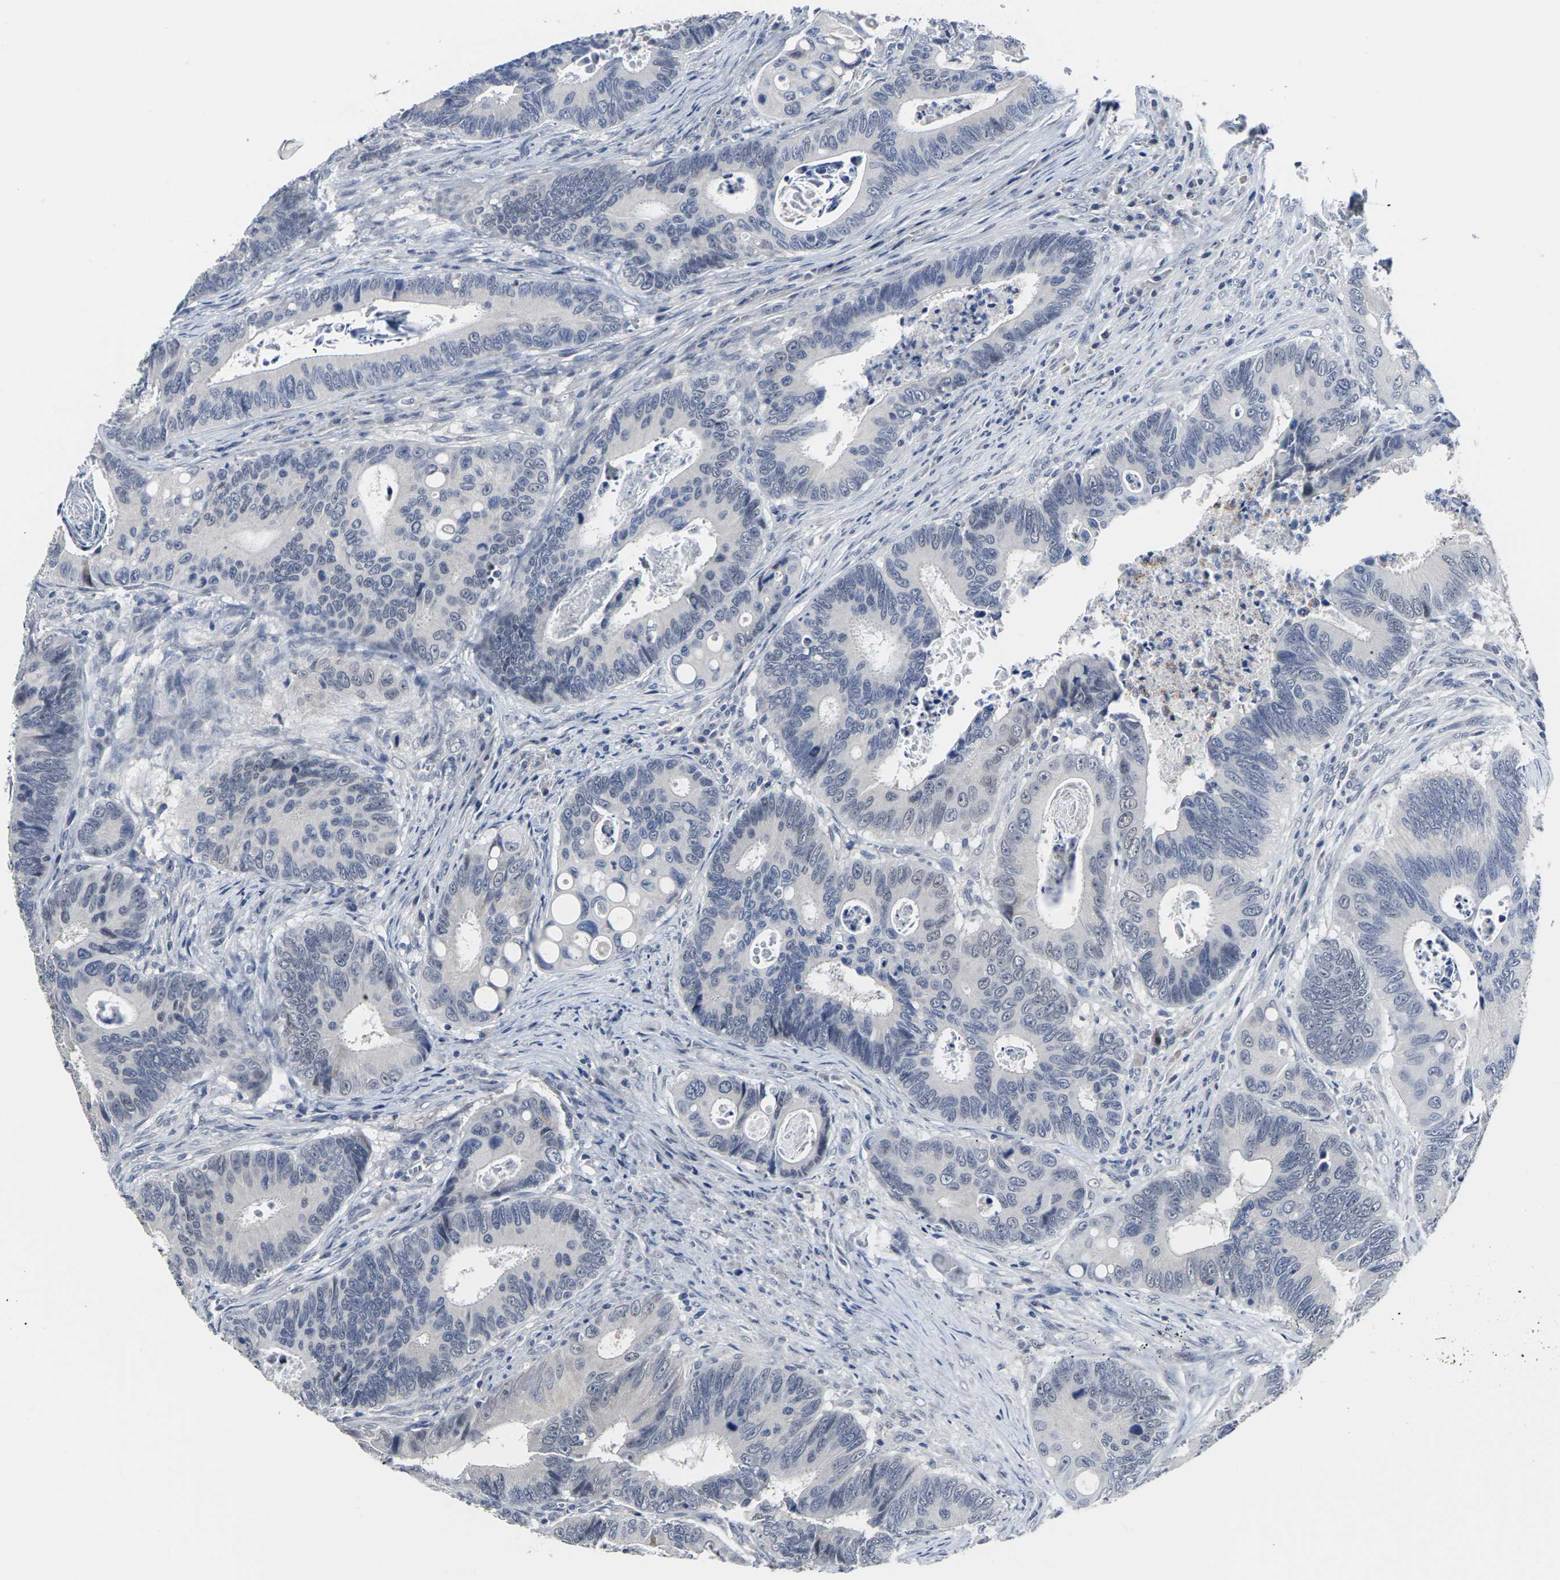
{"staining": {"intensity": "negative", "quantity": "none", "location": "none"}, "tissue": "colorectal cancer", "cell_type": "Tumor cells", "image_type": "cancer", "snomed": [{"axis": "morphology", "description": "Inflammation, NOS"}, {"axis": "morphology", "description": "Adenocarcinoma, NOS"}, {"axis": "topography", "description": "Colon"}], "caption": "IHC of human colorectal cancer demonstrates no staining in tumor cells.", "gene": "MSANTD4", "patient": {"sex": "male", "age": 72}}